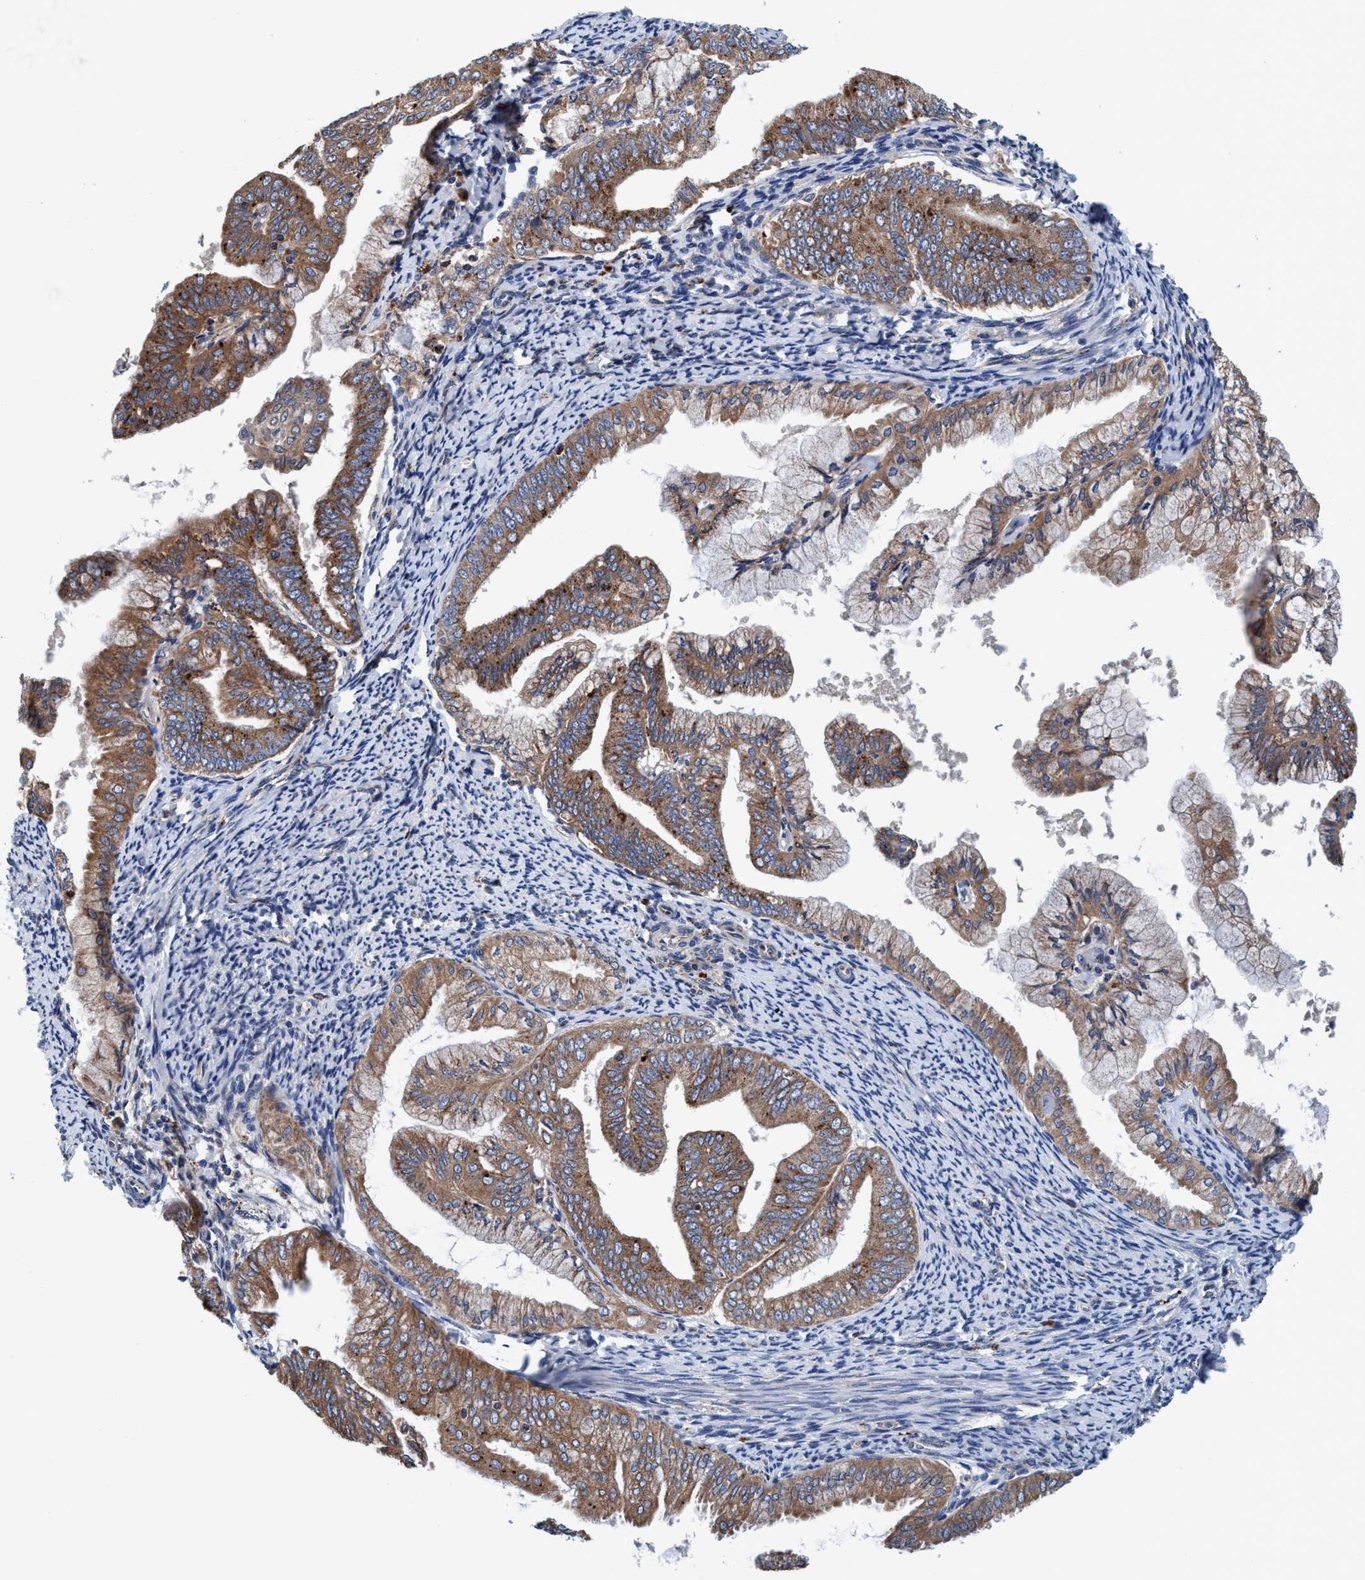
{"staining": {"intensity": "moderate", "quantity": ">75%", "location": "cytoplasmic/membranous"}, "tissue": "endometrial cancer", "cell_type": "Tumor cells", "image_type": "cancer", "snomed": [{"axis": "morphology", "description": "Adenocarcinoma, NOS"}, {"axis": "topography", "description": "Endometrium"}], "caption": "Protein expression analysis of adenocarcinoma (endometrial) shows moderate cytoplasmic/membranous positivity in approximately >75% of tumor cells. (brown staining indicates protein expression, while blue staining denotes nuclei).", "gene": "ENDOG", "patient": {"sex": "female", "age": 63}}